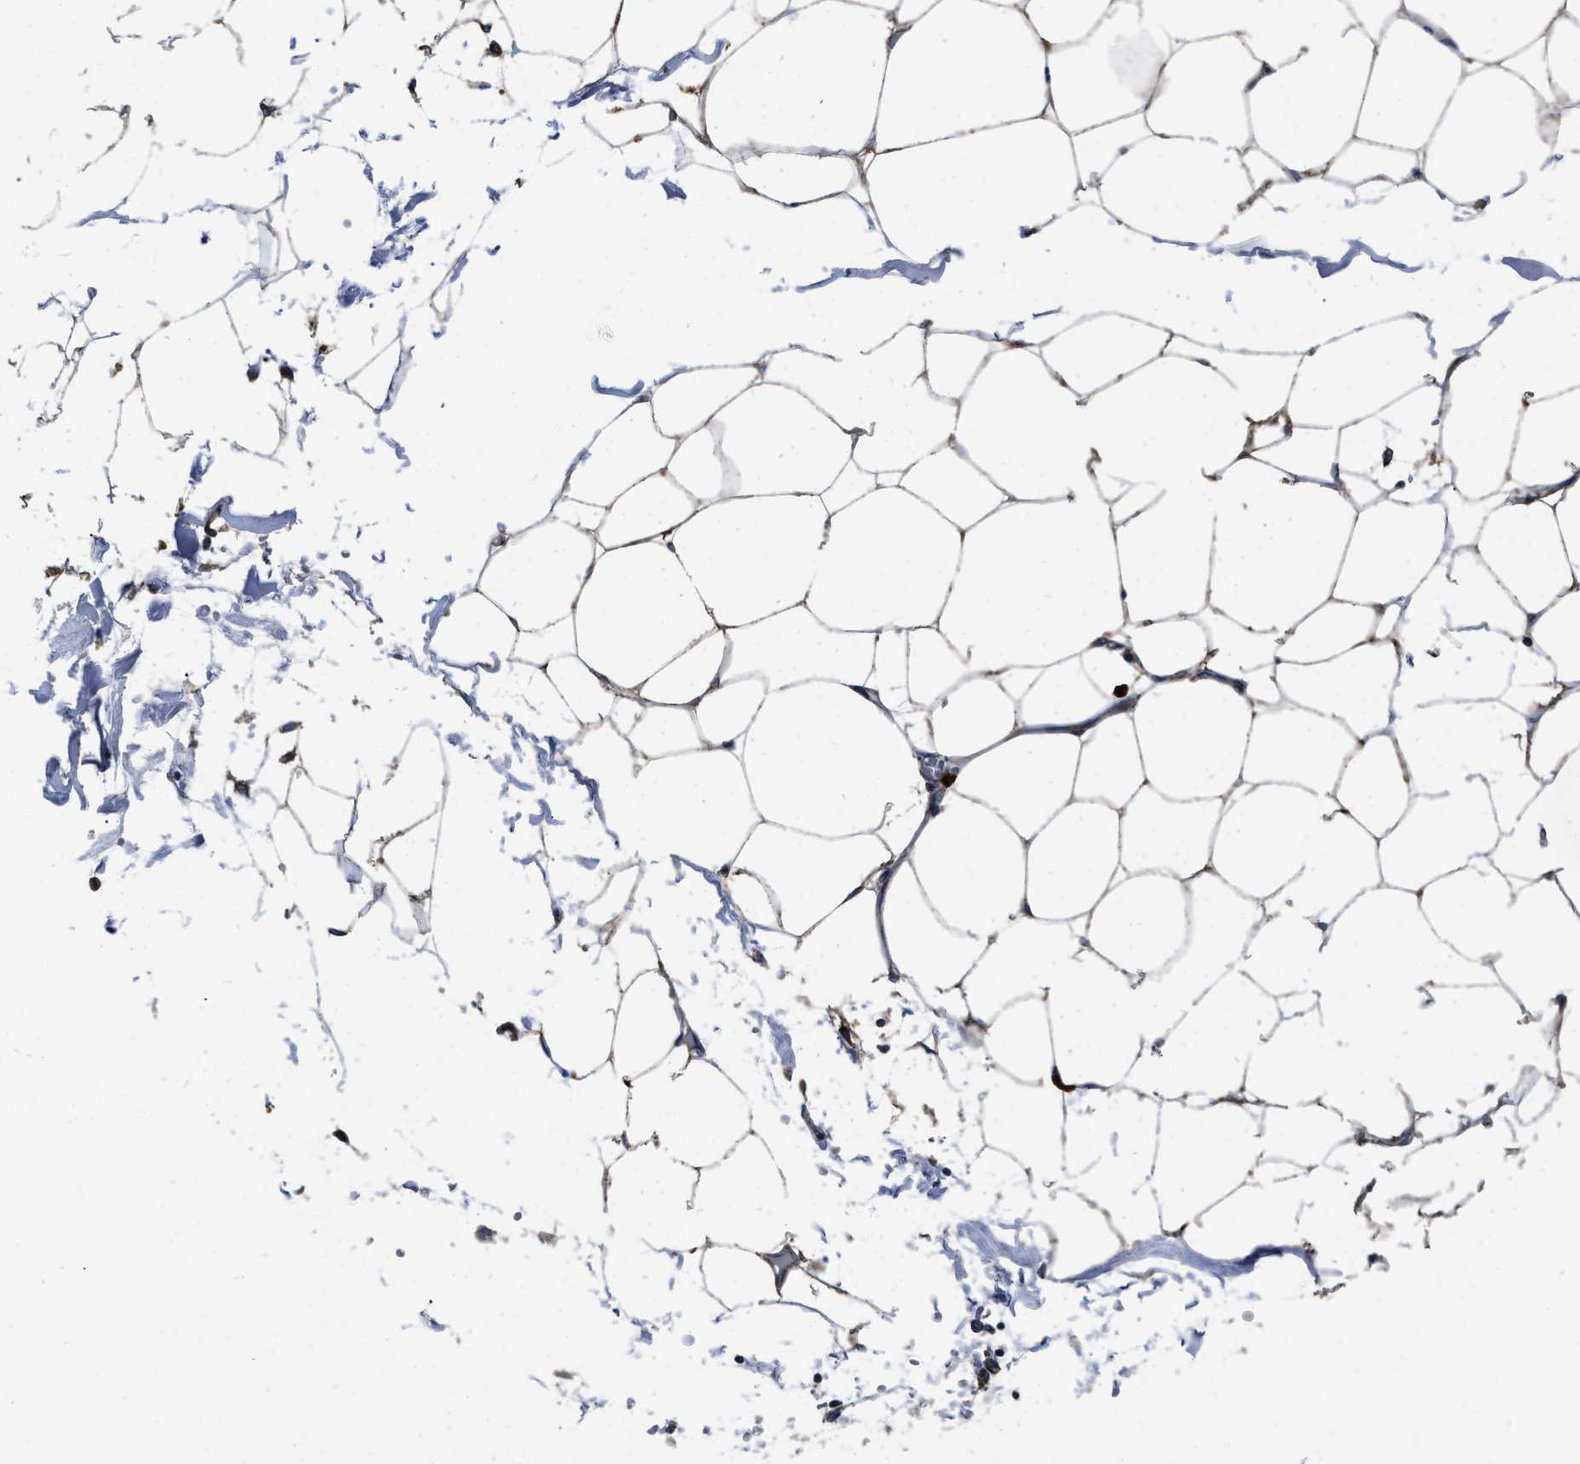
{"staining": {"intensity": "moderate", "quantity": ">75%", "location": "cytoplasmic/membranous"}, "tissue": "adipose tissue", "cell_type": "Adipocytes", "image_type": "normal", "snomed": [{"axis": "morphology", "description": "Normal tissue, NOS"}, {"axis": "morphology", "description": "Adenocarcinoma, NOS"}, {"axis": "topography", "description": "Colon"}, {"axis": "topography", "description": "Peripheral nerve tissue"}], "caption": "Brown immunohistochemical staining in normal human adipose tissue reveals moderate cytoplasmic/membranous expression in approximately >75% of adipocytes.", "gene": "ANGPT1", "patient": {"sex": "male", "age": 14}}